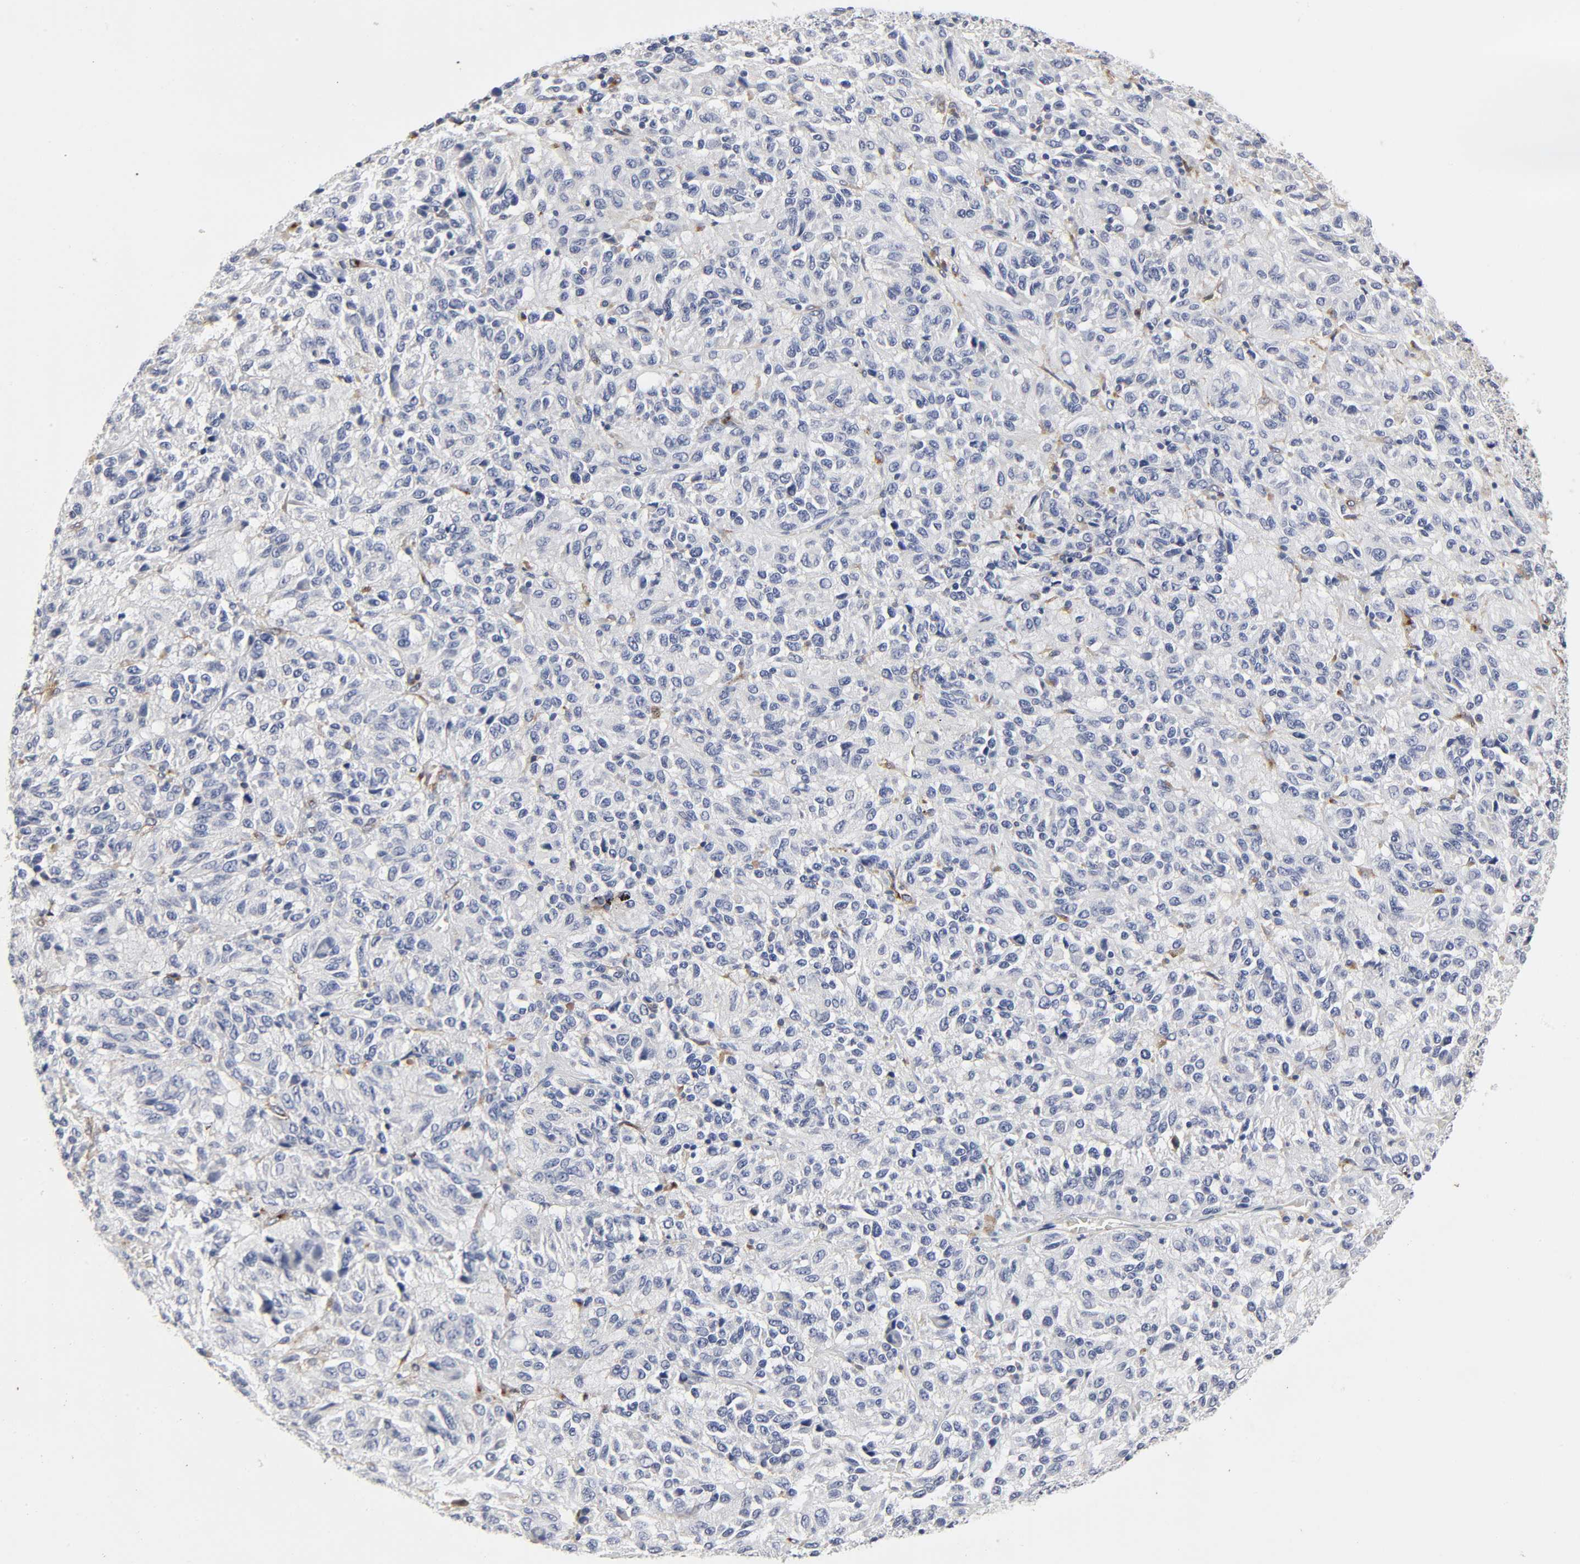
{"staining": {"intensity": "negative", "quantity": "none", "location": "none"}, "tissue": "melanoma", "cell_type": "Tumor cells", "image_type": "cancer", "snomed": [{"axis": "morphology", "description": "Malignant melanoma, Metastatic site"}, {"axis": "topography", "description": "Lung"}], "caption": "DAB immunohistochemical staining of human melanoma exhibits no significant staining in tumor cells.", "gene": "LRP1", "patient": {"sex": "male", "age": 64}}